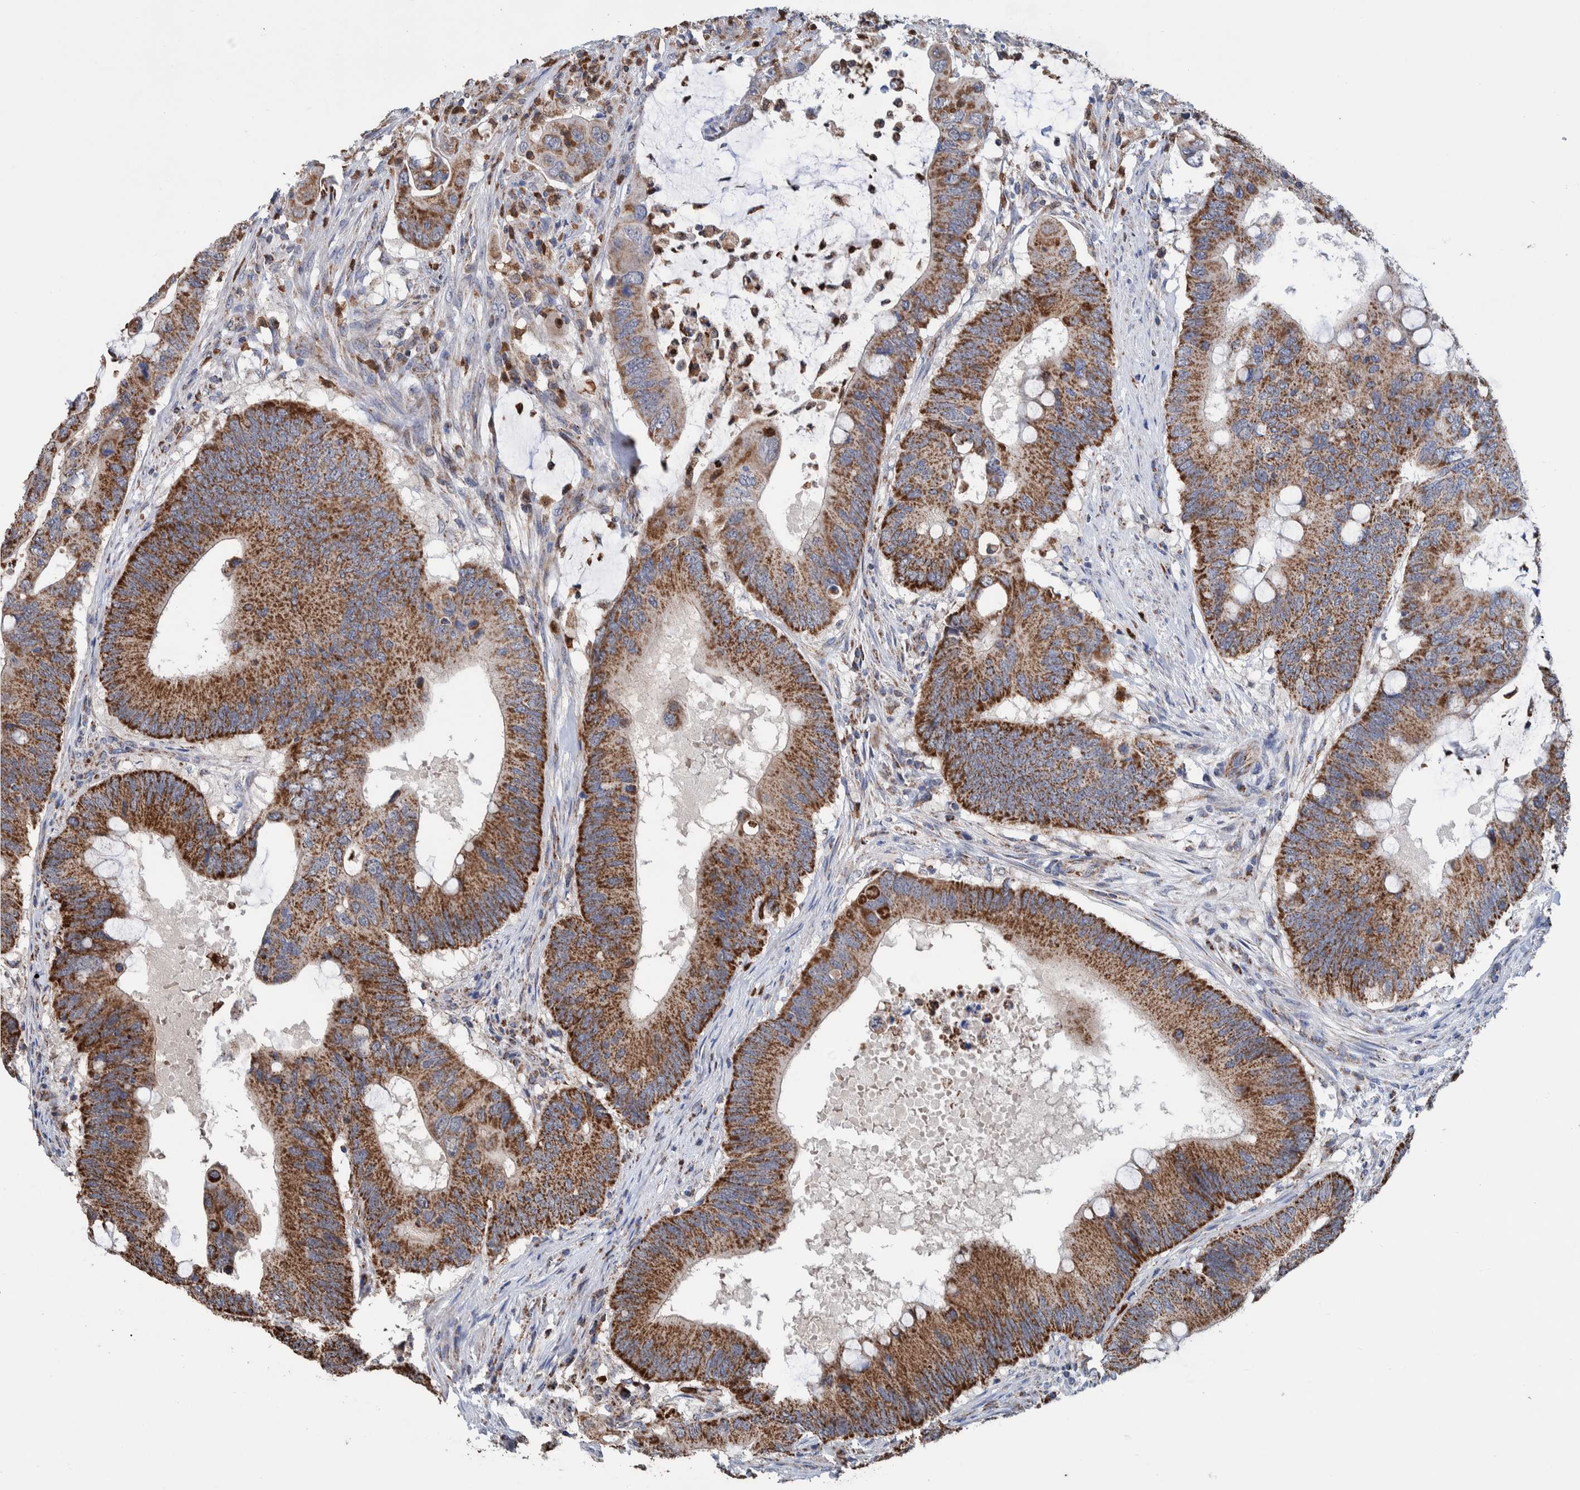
{"staining": {"intensity": "strong", "quantity": ">75%", "location": "cytoplasmic/membranous"}, "tissue": "colorectal cancer", "cell_type": "Tumor cells", "image_type": "cancer", "snomed": [{"axis": "morphology", "description": "Adenocarcinoma, NOS"}, {"axis": "topography", "description": "Colon"}], "caption": "Human colorectal adenocarcinoma stained for a protein (brown) shows strong cytoplasmic/membranous positive expression in about >75% of tumor cells.", "gene": "DECR1", "patient": {"sex": "male", "age": 71}}